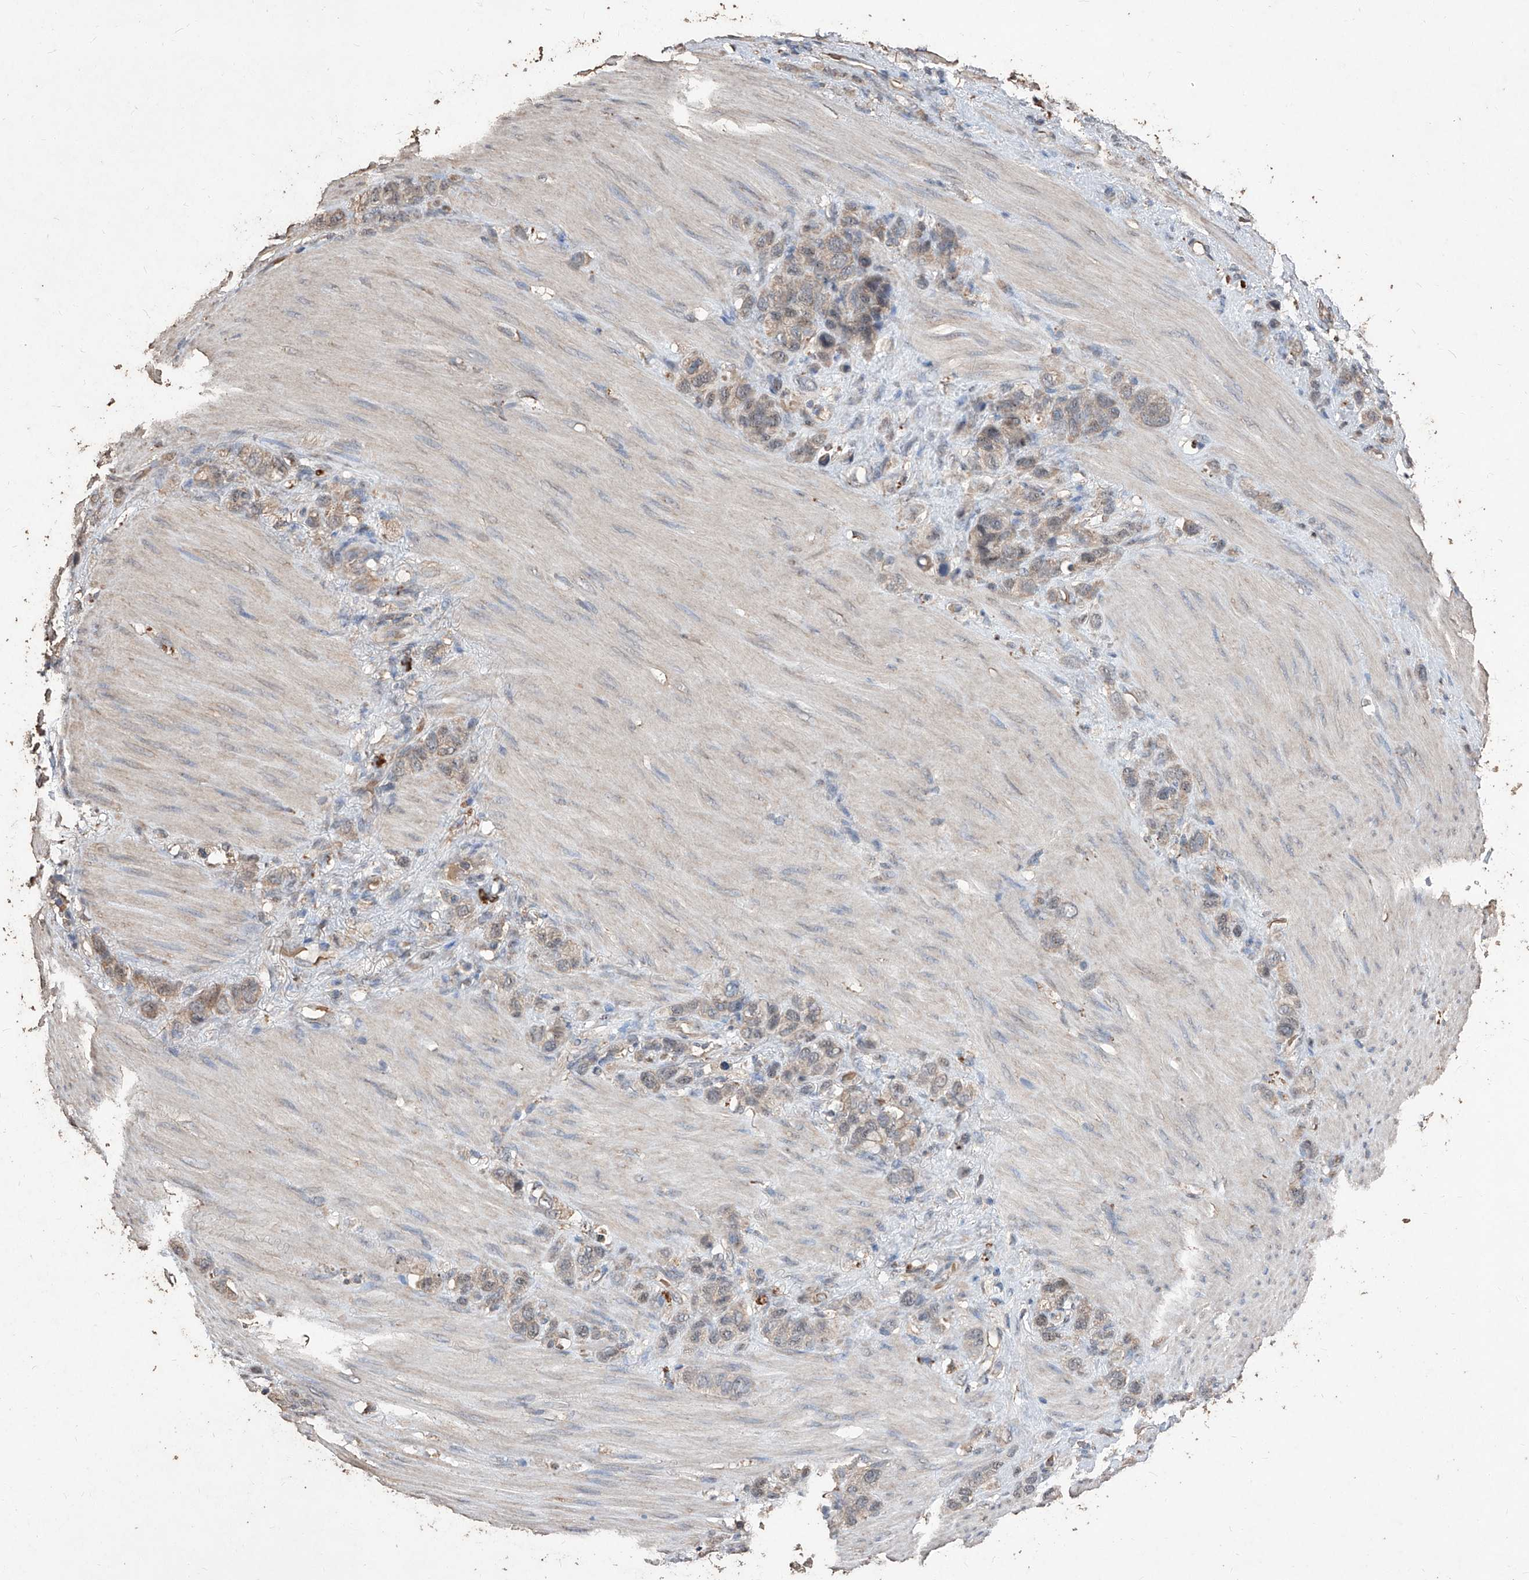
{"staining": {"intensity": "weak", "quantity": "25%-75%", "location": "cytoplasmic/membranous"}, "tissue": "stomach cancer", "cell_type": "Tumor cells", "image_type": "cancer", "snomed": [{"axis": "morphology", "description": "Normal tissue, NOS"}, {"axis": "morphology", "description": "Adenocarcinoma, NOS"}, {"axis": "morphology", "description": "Adenocarcinoma, High grade"}, {"axis": "topography", "description": "Stomach, upper"}, {"axis": "topography", "description": "Stomach"}], "caption": "This is a micrograph of immunohistochemistry (IHC) staining of stomach adenocarcinoma (high-grade), which shows weak positivity in the cytoplasmic/membranous of tumor cells.", "gene": "EML1", "patient": {"sex": "female", "age": 65}}